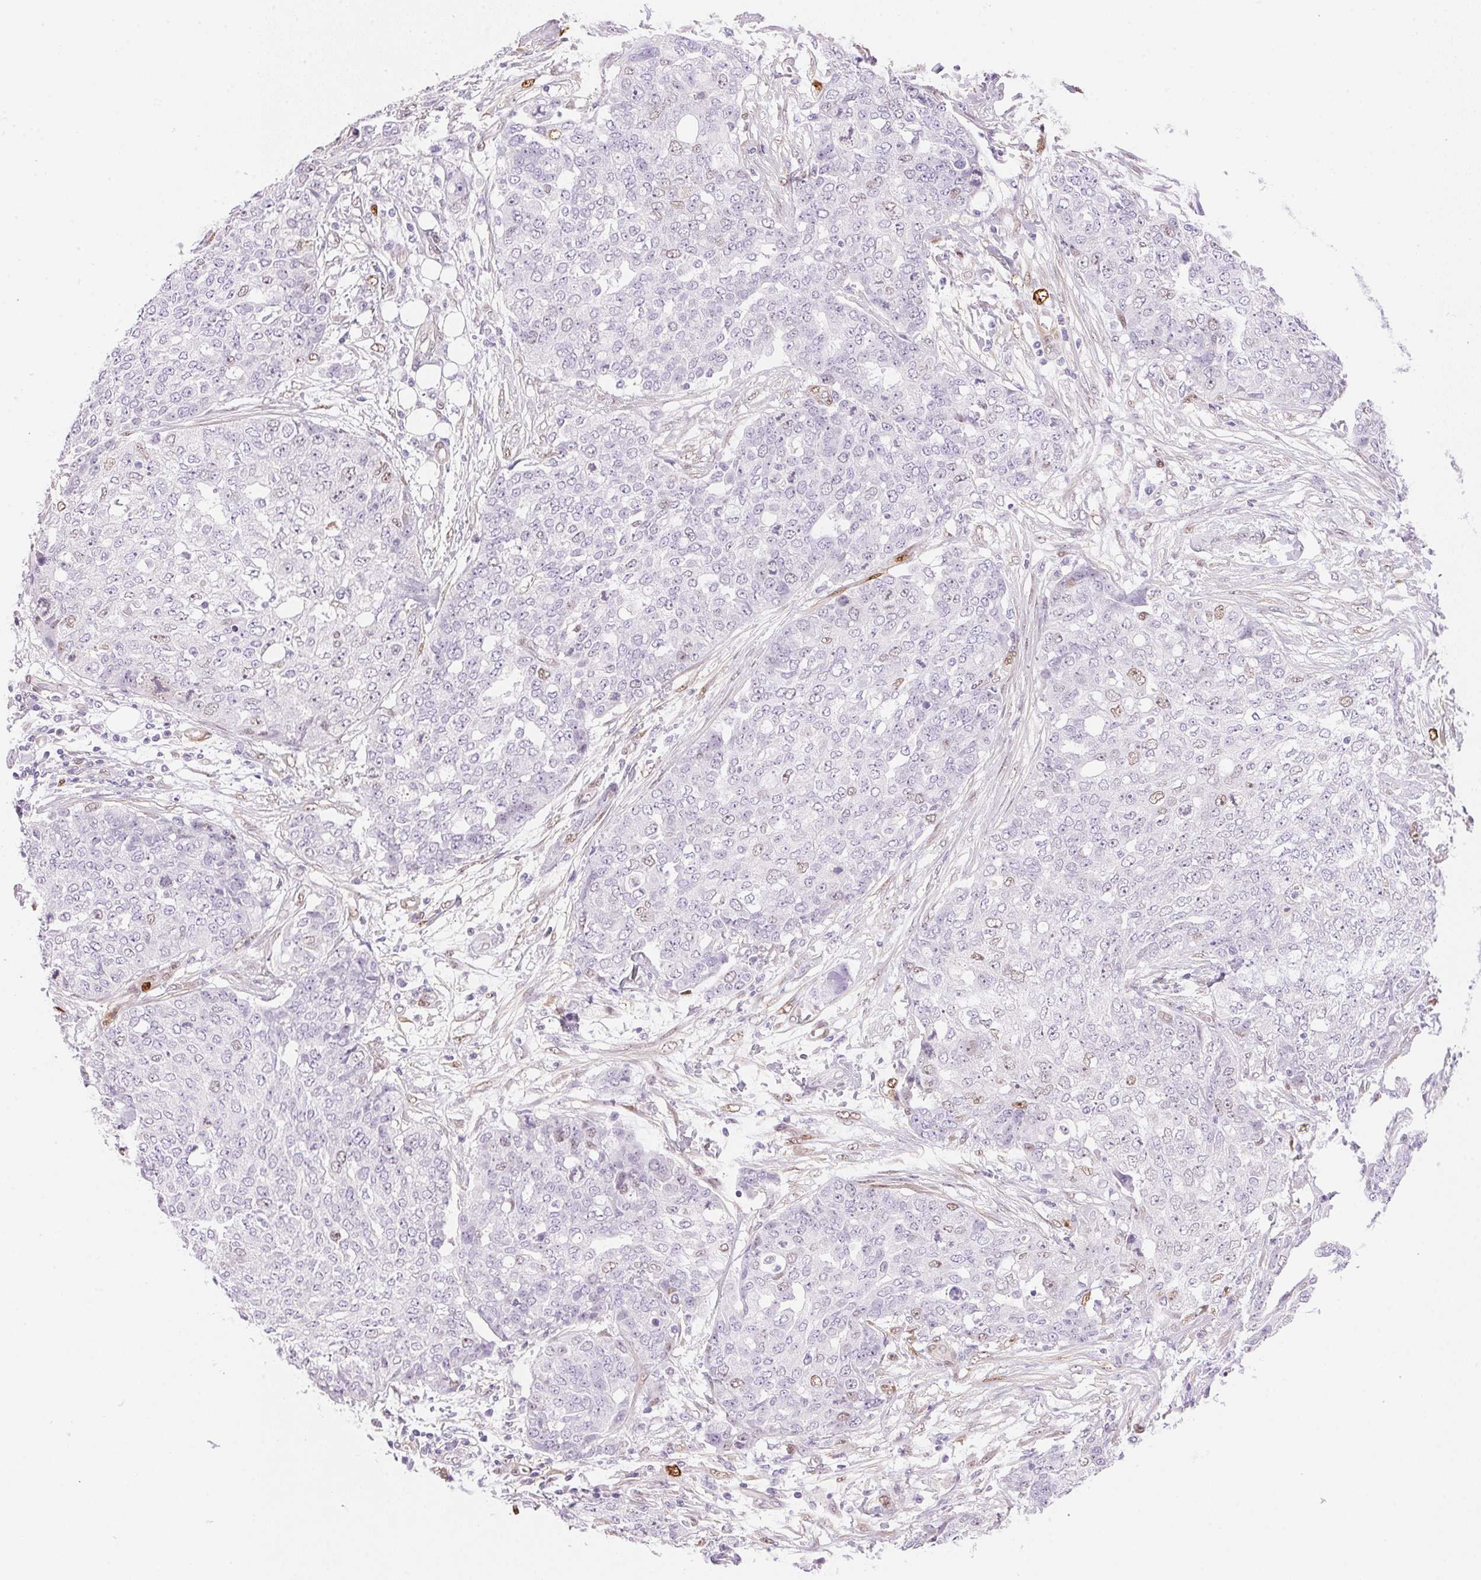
{"staining": {"intensity": "negative", "quantity": "none", "location": "none"}, "tissue": "ovarian cancer", "cell_type": "Tumor cells", "image_type": "cancer", "snomed": [{"axis": "morphology", "description": "Cystadenocarcinoma, serous, NOS"}, {"axis": "topography", "description": "Soft tissue"}, {"axis": "topography", "description": "Ovary"}], "caption": "The IHC photomicrograph has no significant expression in tumor cells of ovarian cancer tissue.", "gene": "SMTN", "patient": {"sex": "female", "age": 57}}